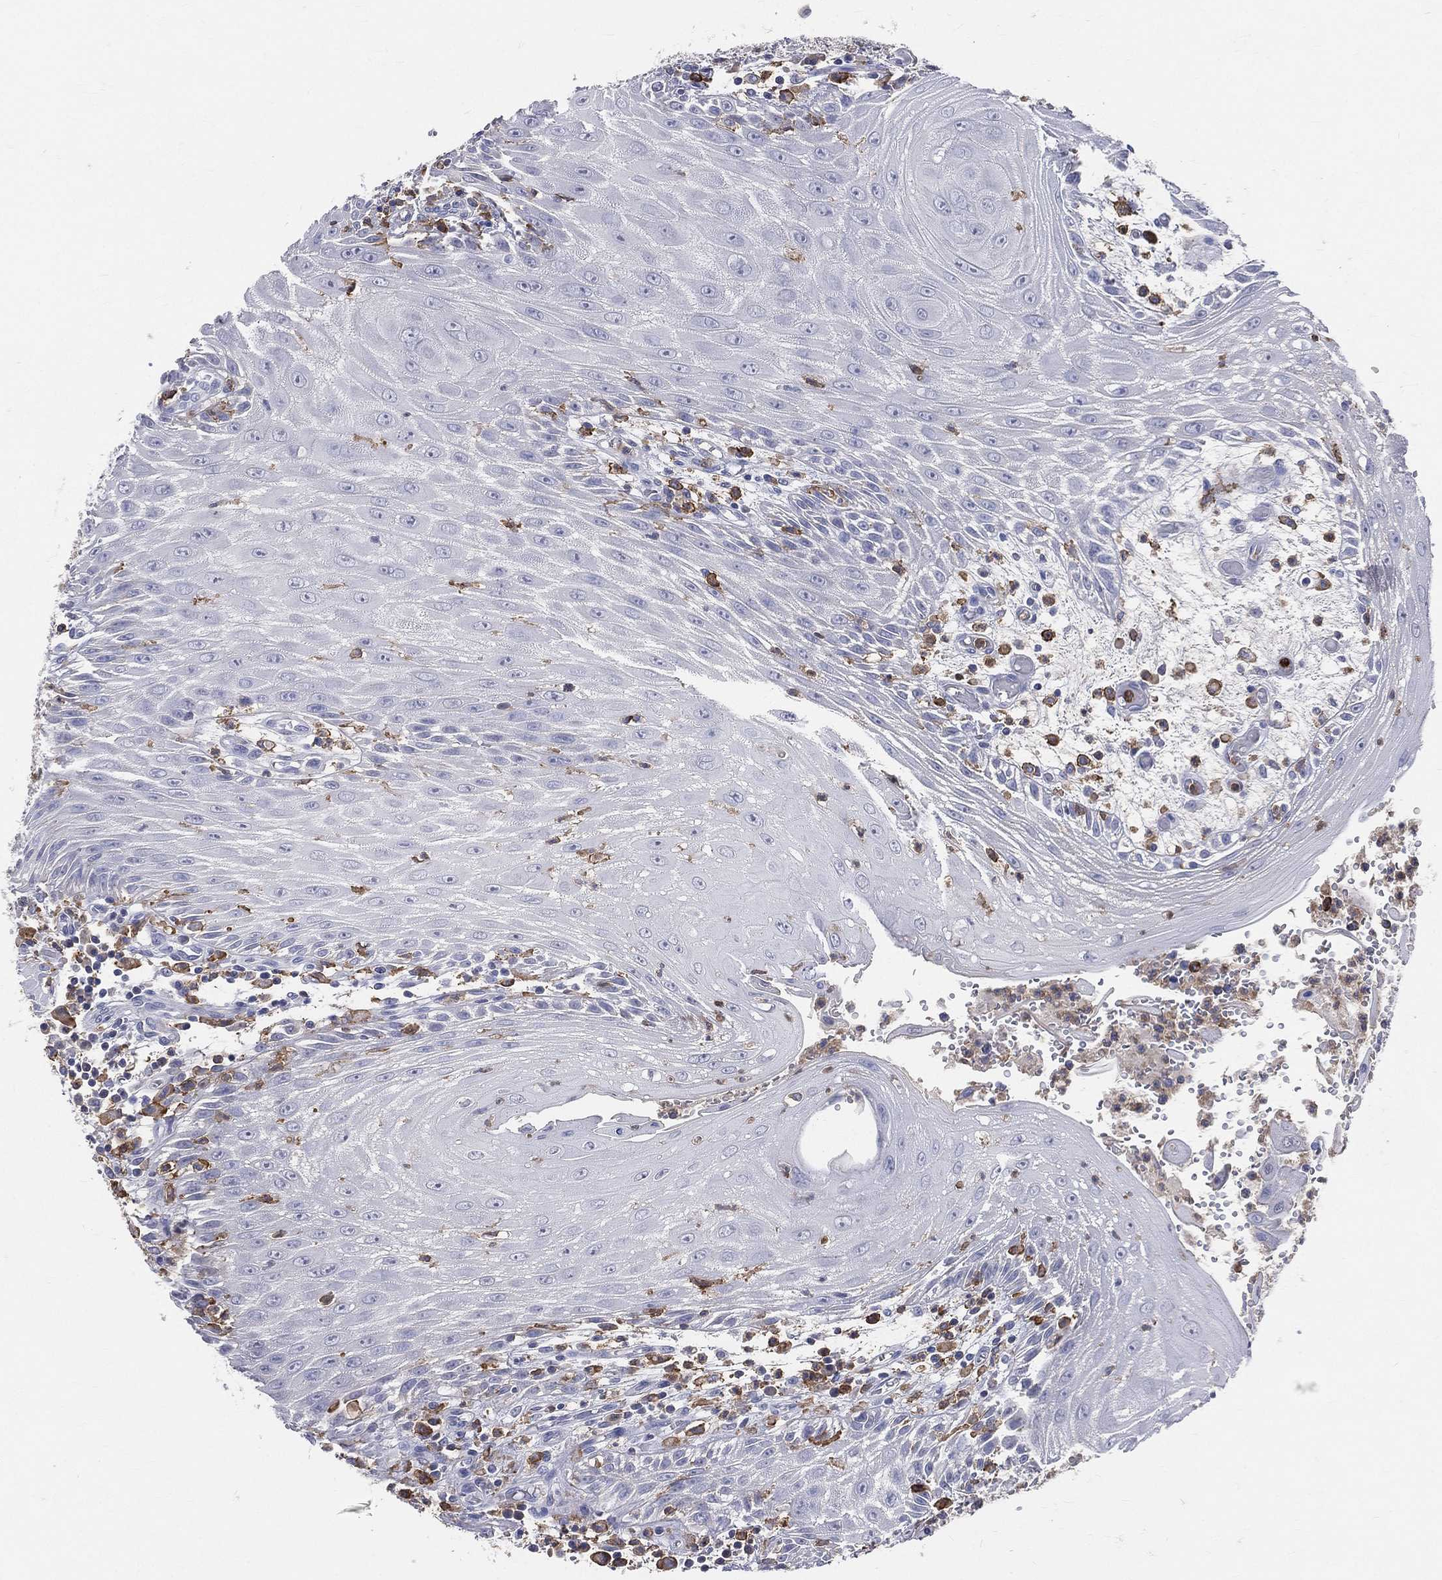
{"staining": {"intensity": "negative", "quantity": "none", "location": "none"}, "tissue": "head and neck cancer", "cell_type": "Tumor cells", "image_type": "cancer", "snomed": [{"axis": "morphology", "description": "Squamous cell carcinoma, NOS"}, {"axis": "topography", "description": "Oral tissue"}, {"axis": "topography", "description": "Head-Neck"}], "caption": "High power microscopy micrograph of an immunohistochemistry (IHC) image of head and neck squamous cell carcinoma, revealing no significant staining in tumor cells.", "gene": "CD33", "patient": {"sex": "male", "age": 58}}